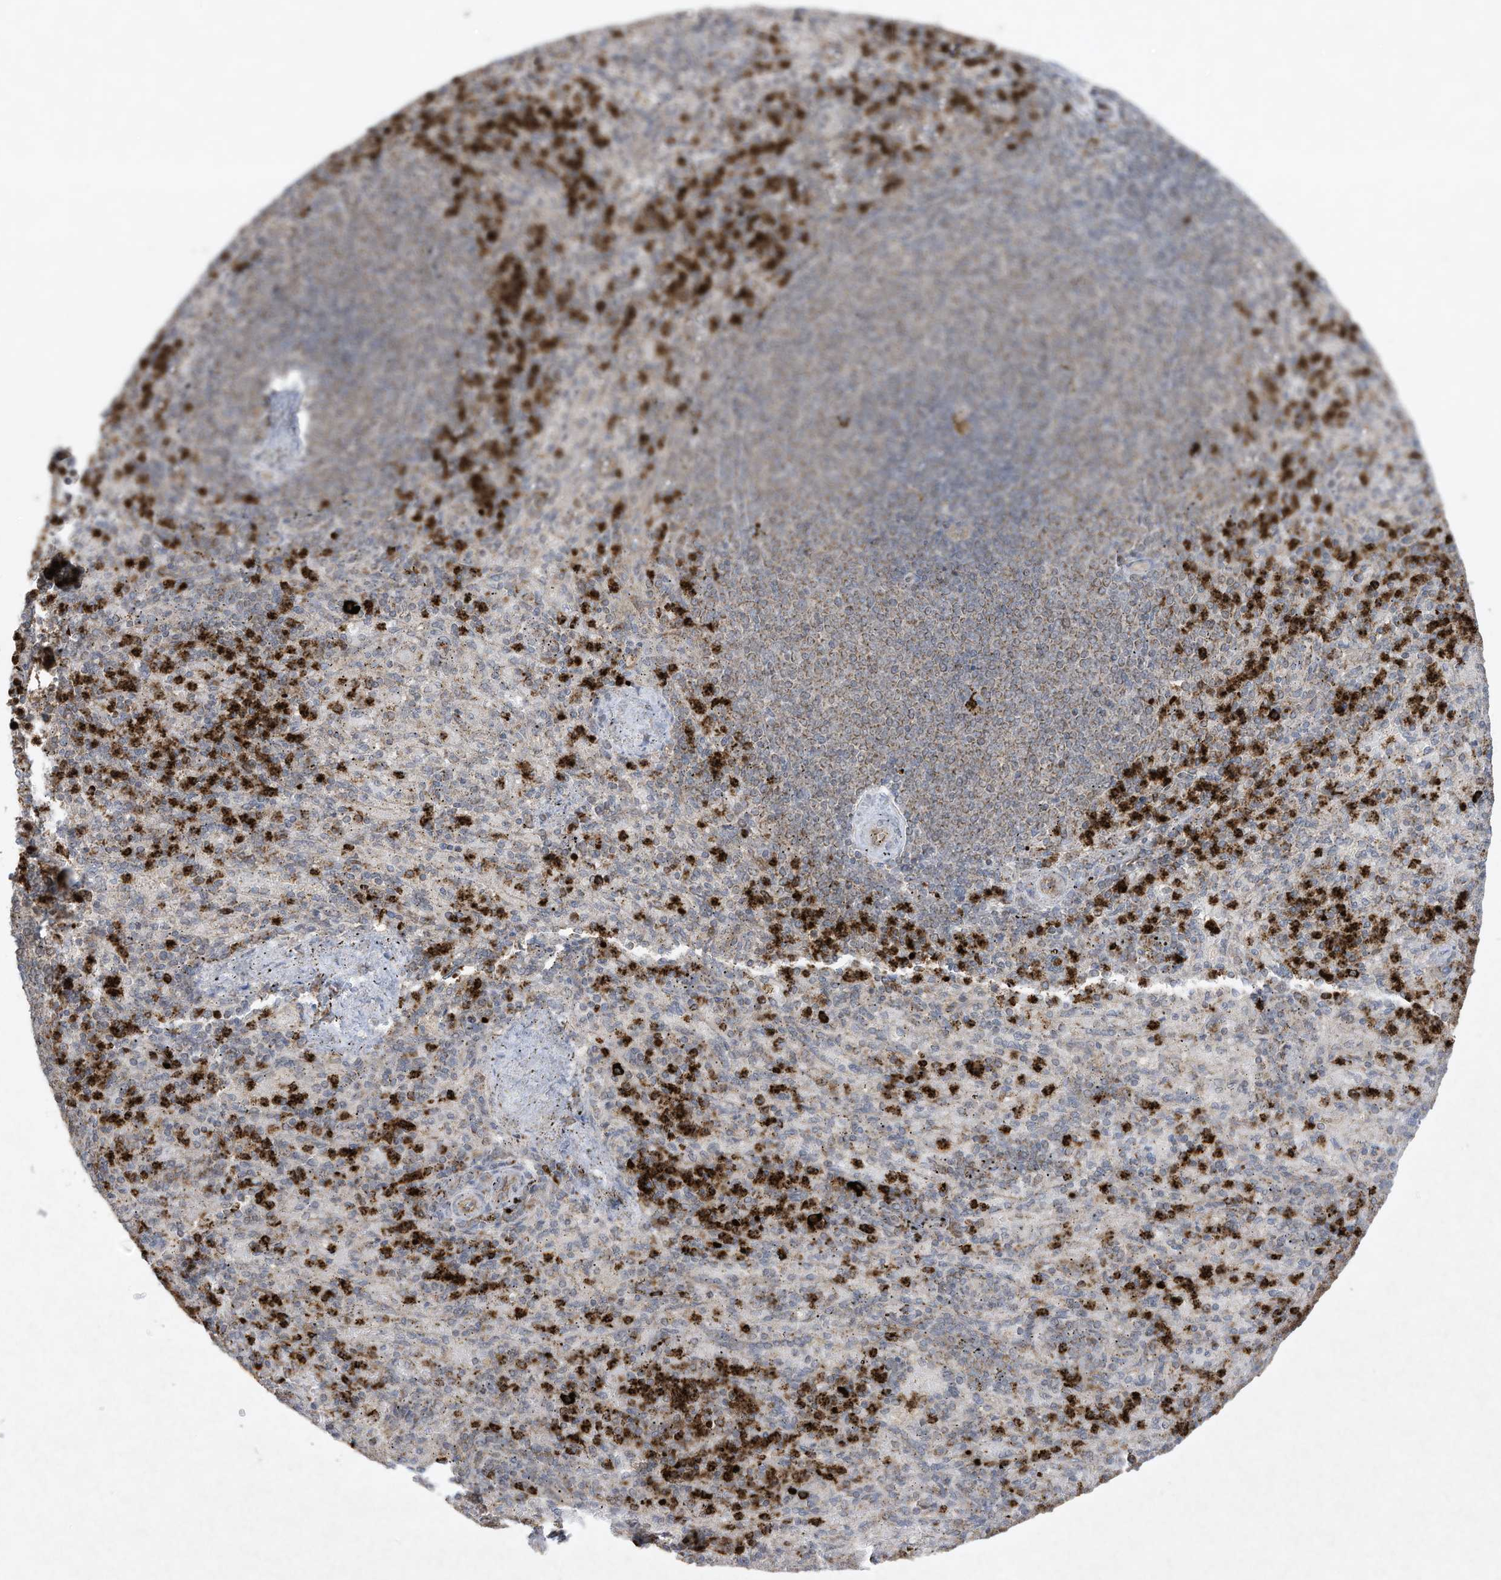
{"staining": {"intensity": "strong", "quantity": "25%-75%", "location": "cytoplasmic/membranous"}, "tissue": "spleen", "cell_type": "Cells in red pulp", "image_type": "normal", "snomed": [{"axis": "morphology", "description": "Normal tissue, NOS"}, {"axis": "topography", "description": "Spleen"}], "caption": "Spleen was stained to show a protein in brown. There is high levels of strong cytoplasmic/membranous expression in approximately 25%-75% of cells in red pulp. The staining was performed using DAB, with brown indicating positive protein expression. Nuclei are stained blue with hematoxylin.", "gene": "CHRNA4", "patient": {"sex": "female", "age": 74}}